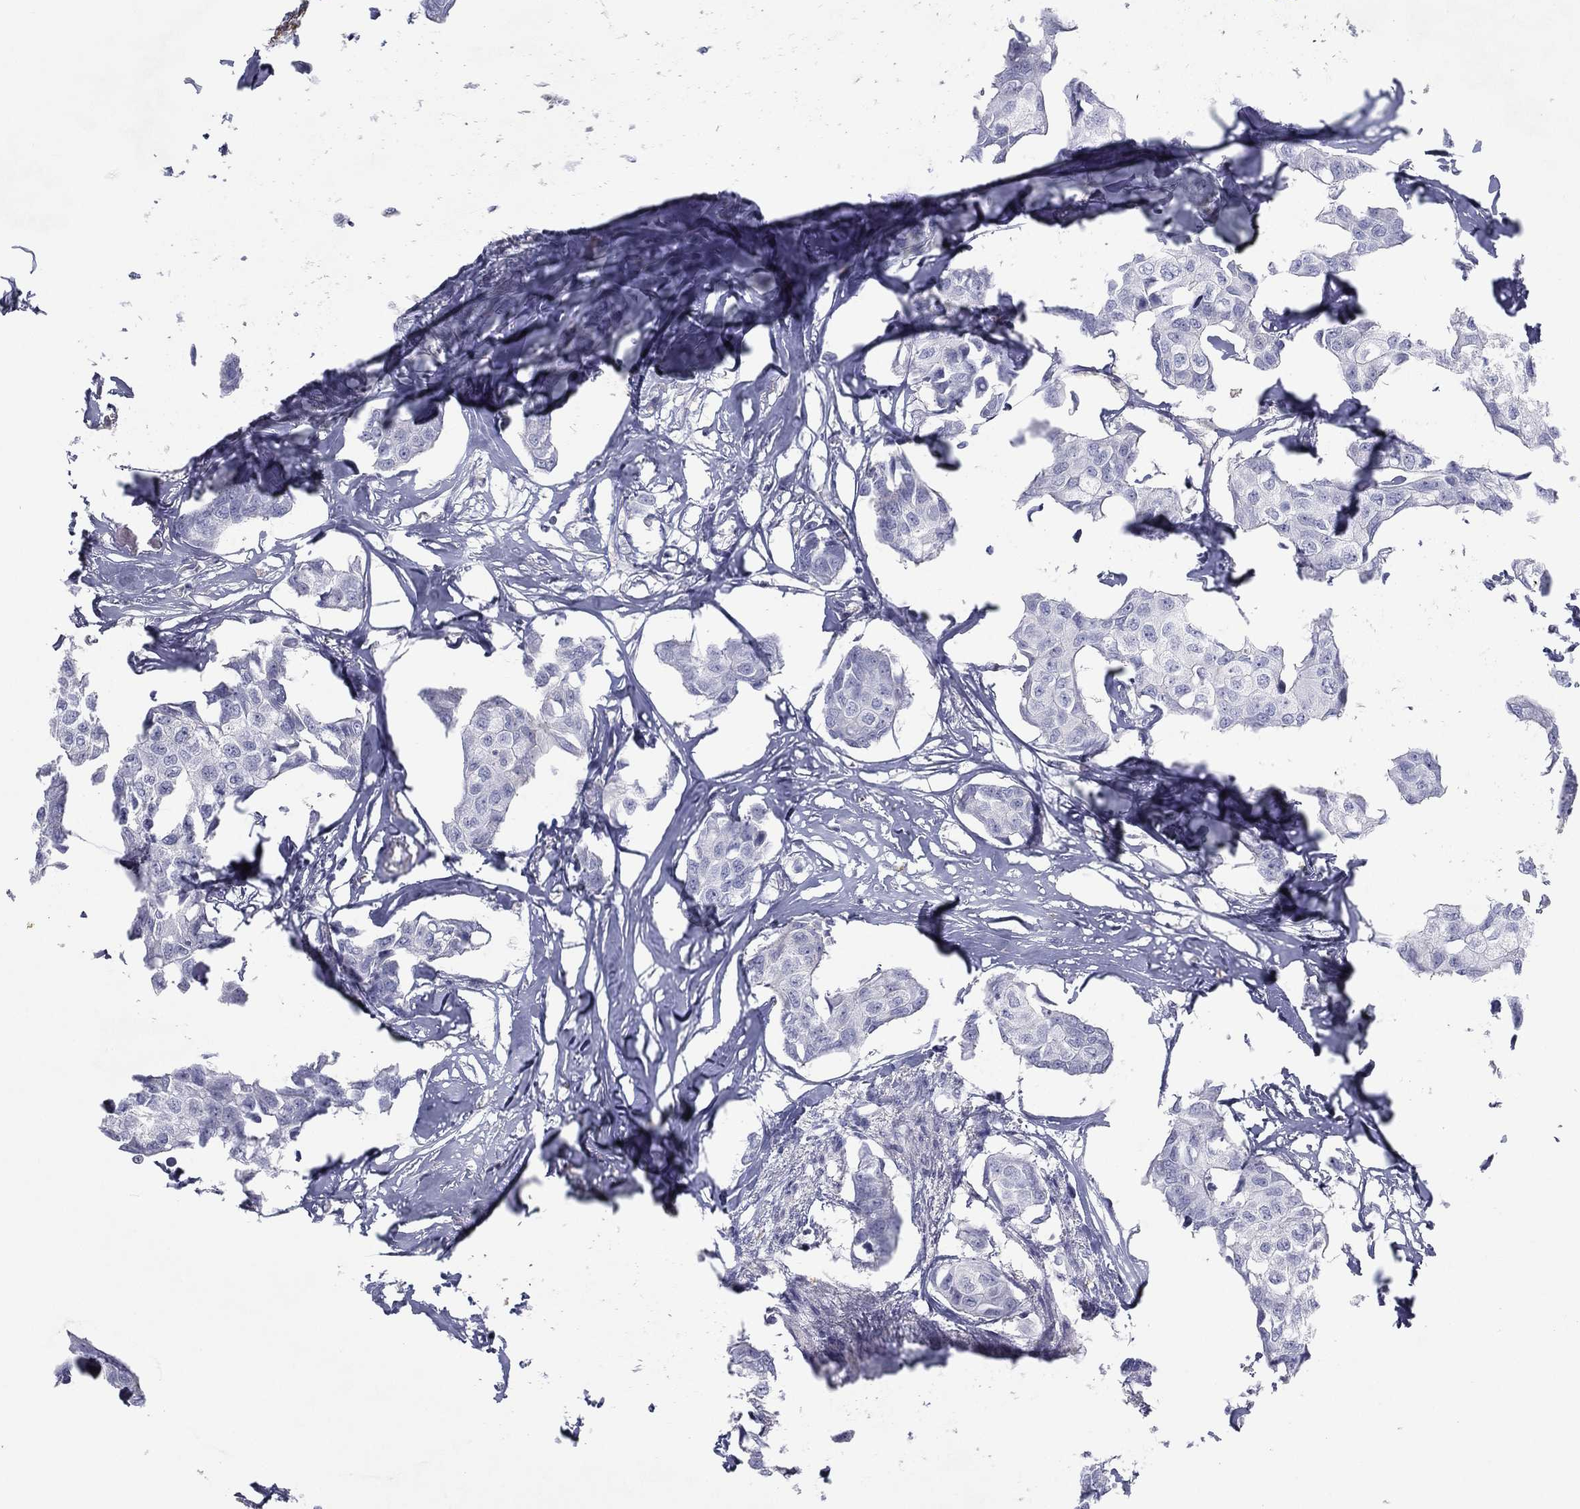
{"staining": {"intensity": "negative", "quantity": "none", "location": "none"}, "tissue": "breast cancer", "cell_type": "Tumor cells", "image_type": "cancer", "snomed": [{"axis": "morphology", "description": "Duct carcinoma"}, {"axis": "topography", "description": "Breast"}], "caption": "The image displays no staining of tumor cells in infiltrating ductal carcinoma (breast).", "gene": "CPT1B", "patient": {"sex": "female", "age": 80}}